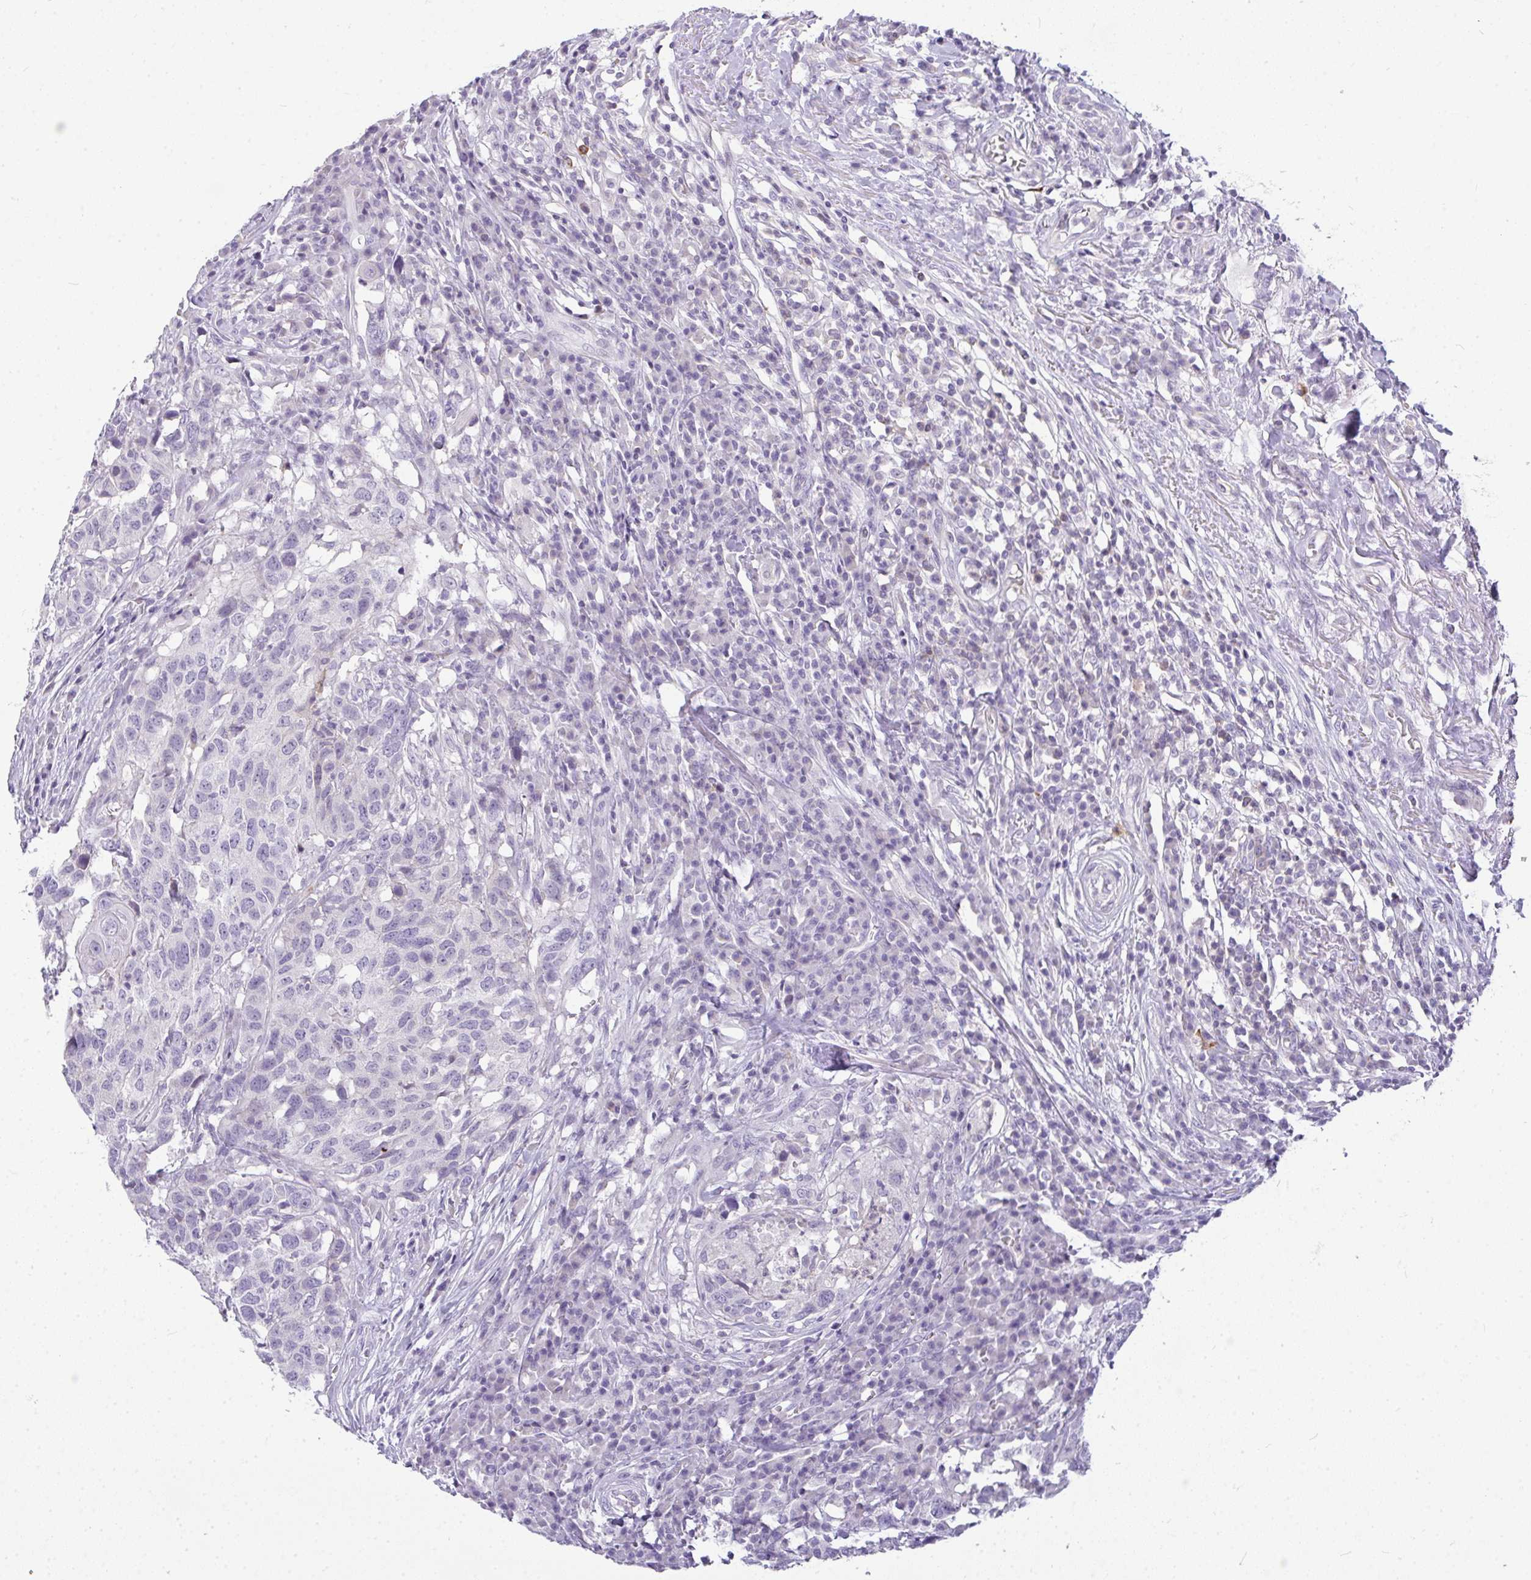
{"staining": {"intensity": "negative", "quantity": "none", "location": "none"}, "tissue": "head and neck cancer", "cell_type": "Tumor cells", "image_type": "cancer", "snomed": [{"axis": "morphology", "description": "Normal tissue, NOS"}, {"axis": "morphology", "description": "Squamous cell carcinoma, NOS"}, {"axis": "topography", "description": "Skeletal muscle"}, {"axis": "topography", "description": "Vascular tissue"}, {"axis": "topography", "description": "Peripheral nerve tissue"}, {"axis": "topography", "description": "Head-Neck"}], "caption": "Immunohistochemistry (IHC) histopathology image of head and neck cancer stained for a protein (brown), which shows no staining in tumor cells. (Immunohistochemistry, brightfield microscopy, high magnification).", "gene": "LIPE", "patient": {"sex": "male", "age": 66}}